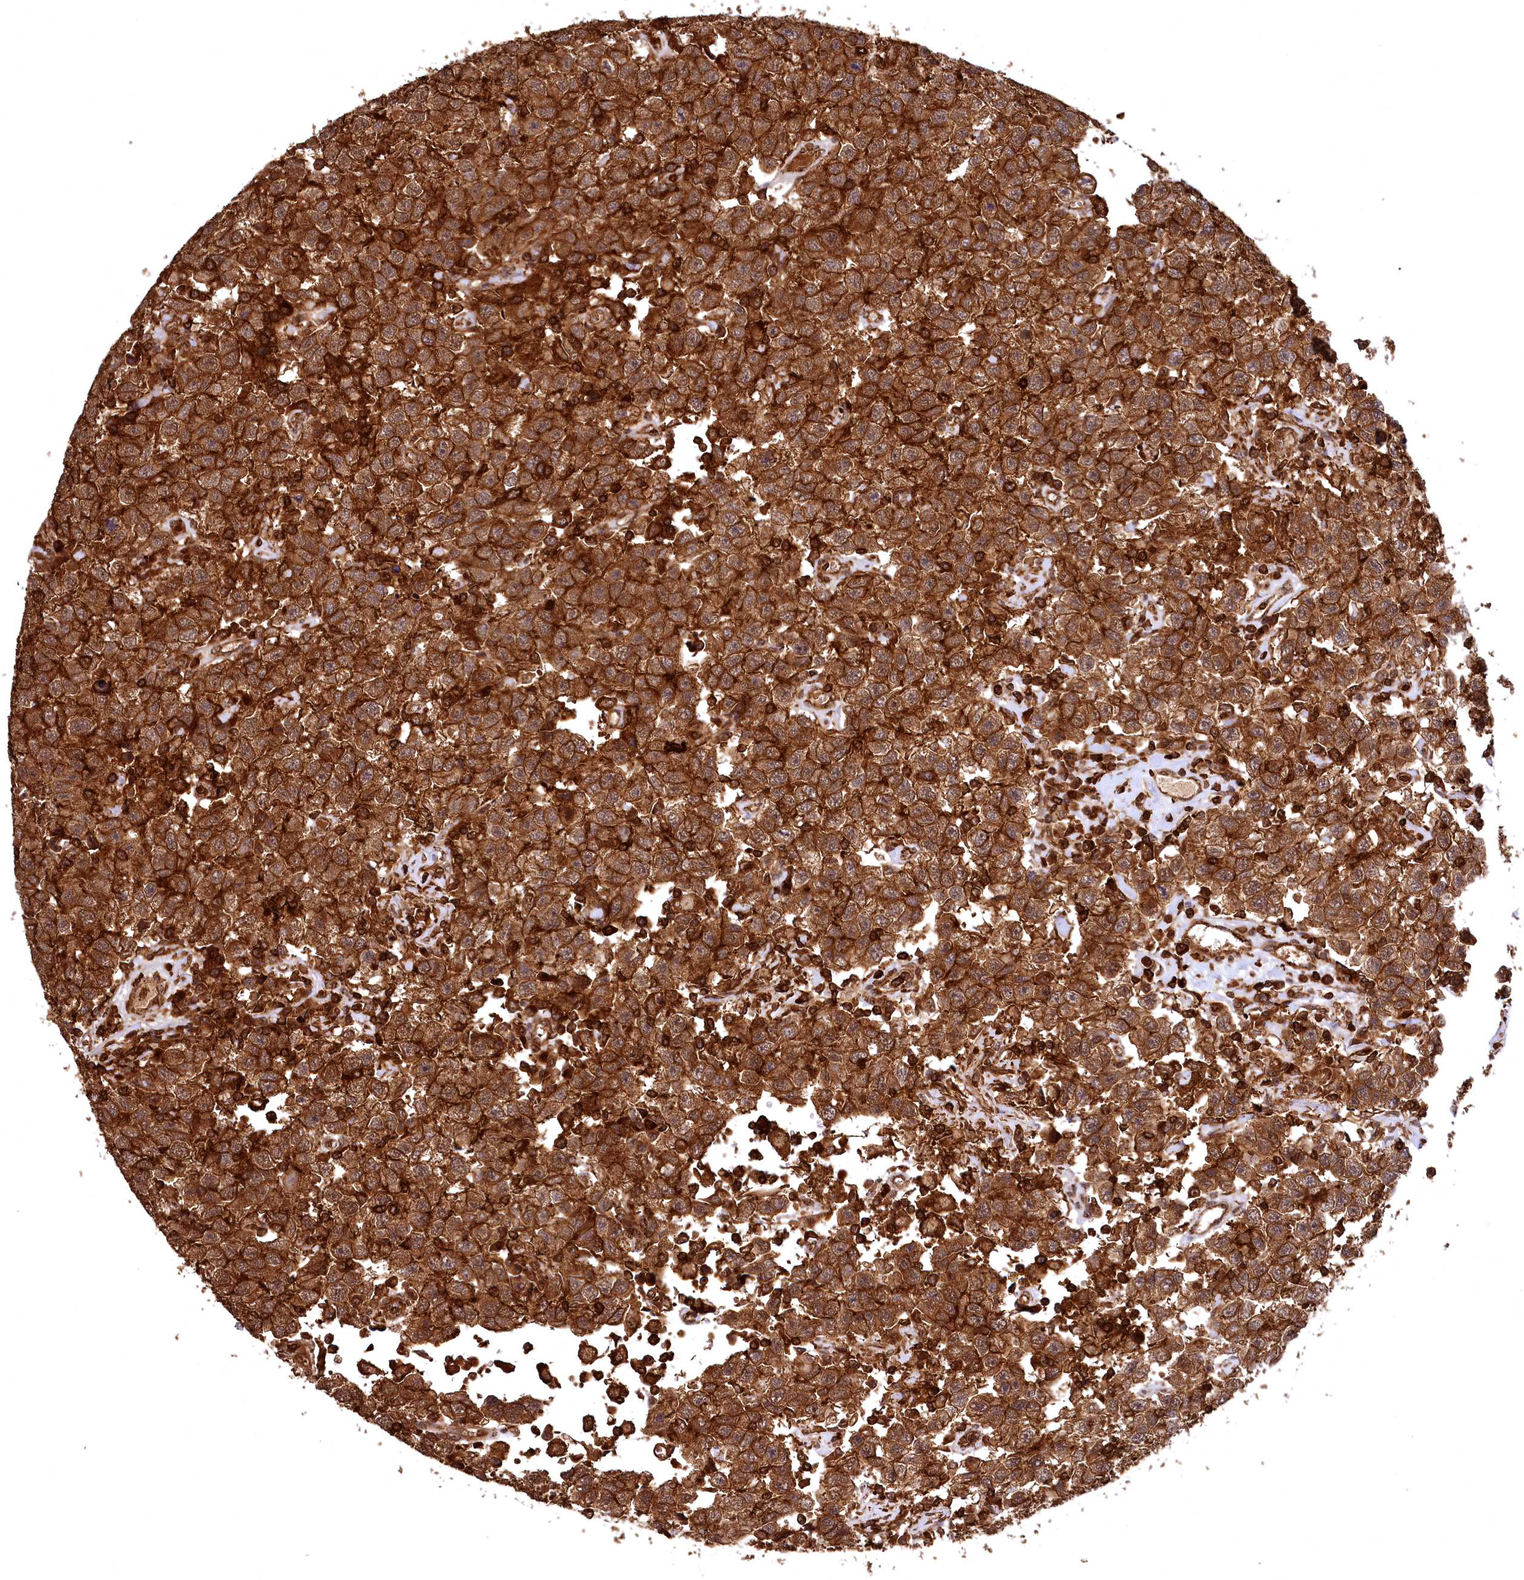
{"staining": {"intensity": "strong", "quantity": ">75%", "location": "cytoplasmic/membranous"}, "tissue": "testis cancer", "cell_type": "Tumor cells", "image_type": "cancer", "snomed": [{"axis": "morphology", "description": "Seminoma, NOS"}, {"axis": "topography", "description": "Testis"}], "caption": "Seminoma (testis) stained with DAB (3,3'-diaminobenzidine) immunohistochemistry reveals high levels of strong cytoplasmic/membranous expression in about >75% of tumor cells.", "gene": "STUB1", "patient": {"sex": "male", "age": 41}}